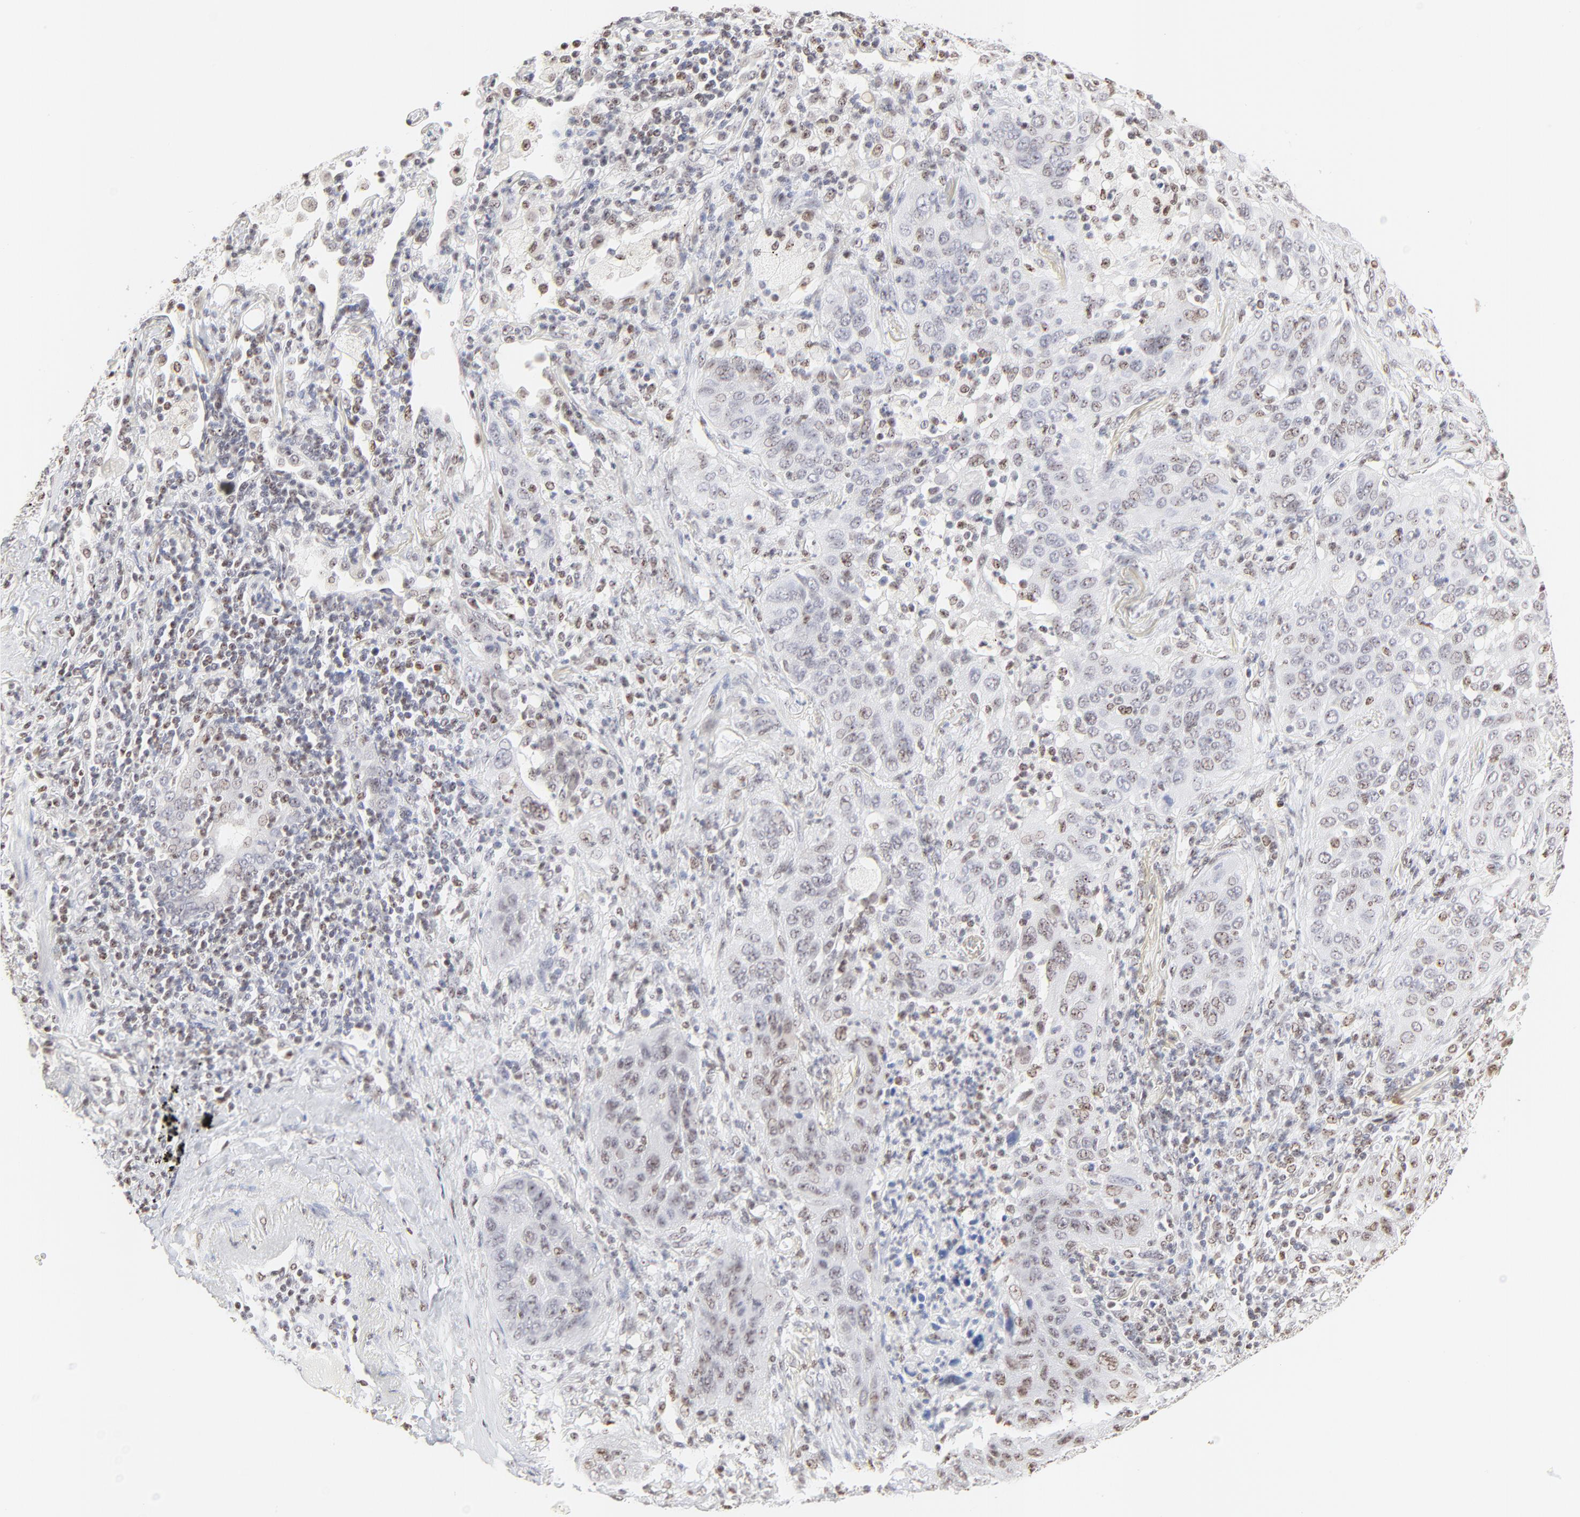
{"staining": {"intensity": "weak", "quantity": "25%-75%", "location": "nuclear"}, "tissue": "lung cancer", "cell_type": "Tumor cells", "image_type": "cancer", "snomed": [{"axis": "morphology", "description": "Squamous cell carcinoma, NOS"}, {"axis": "topography", "description": "Lung"}], "caption": "Lung squamous cell carcinoma stained for a protein (brown) exhibits weak nuclear positive staining in approximately 25%-75% of tumor cells.", "gene": "NFIL3", "patient": {"sex": "female", "age": 67}}